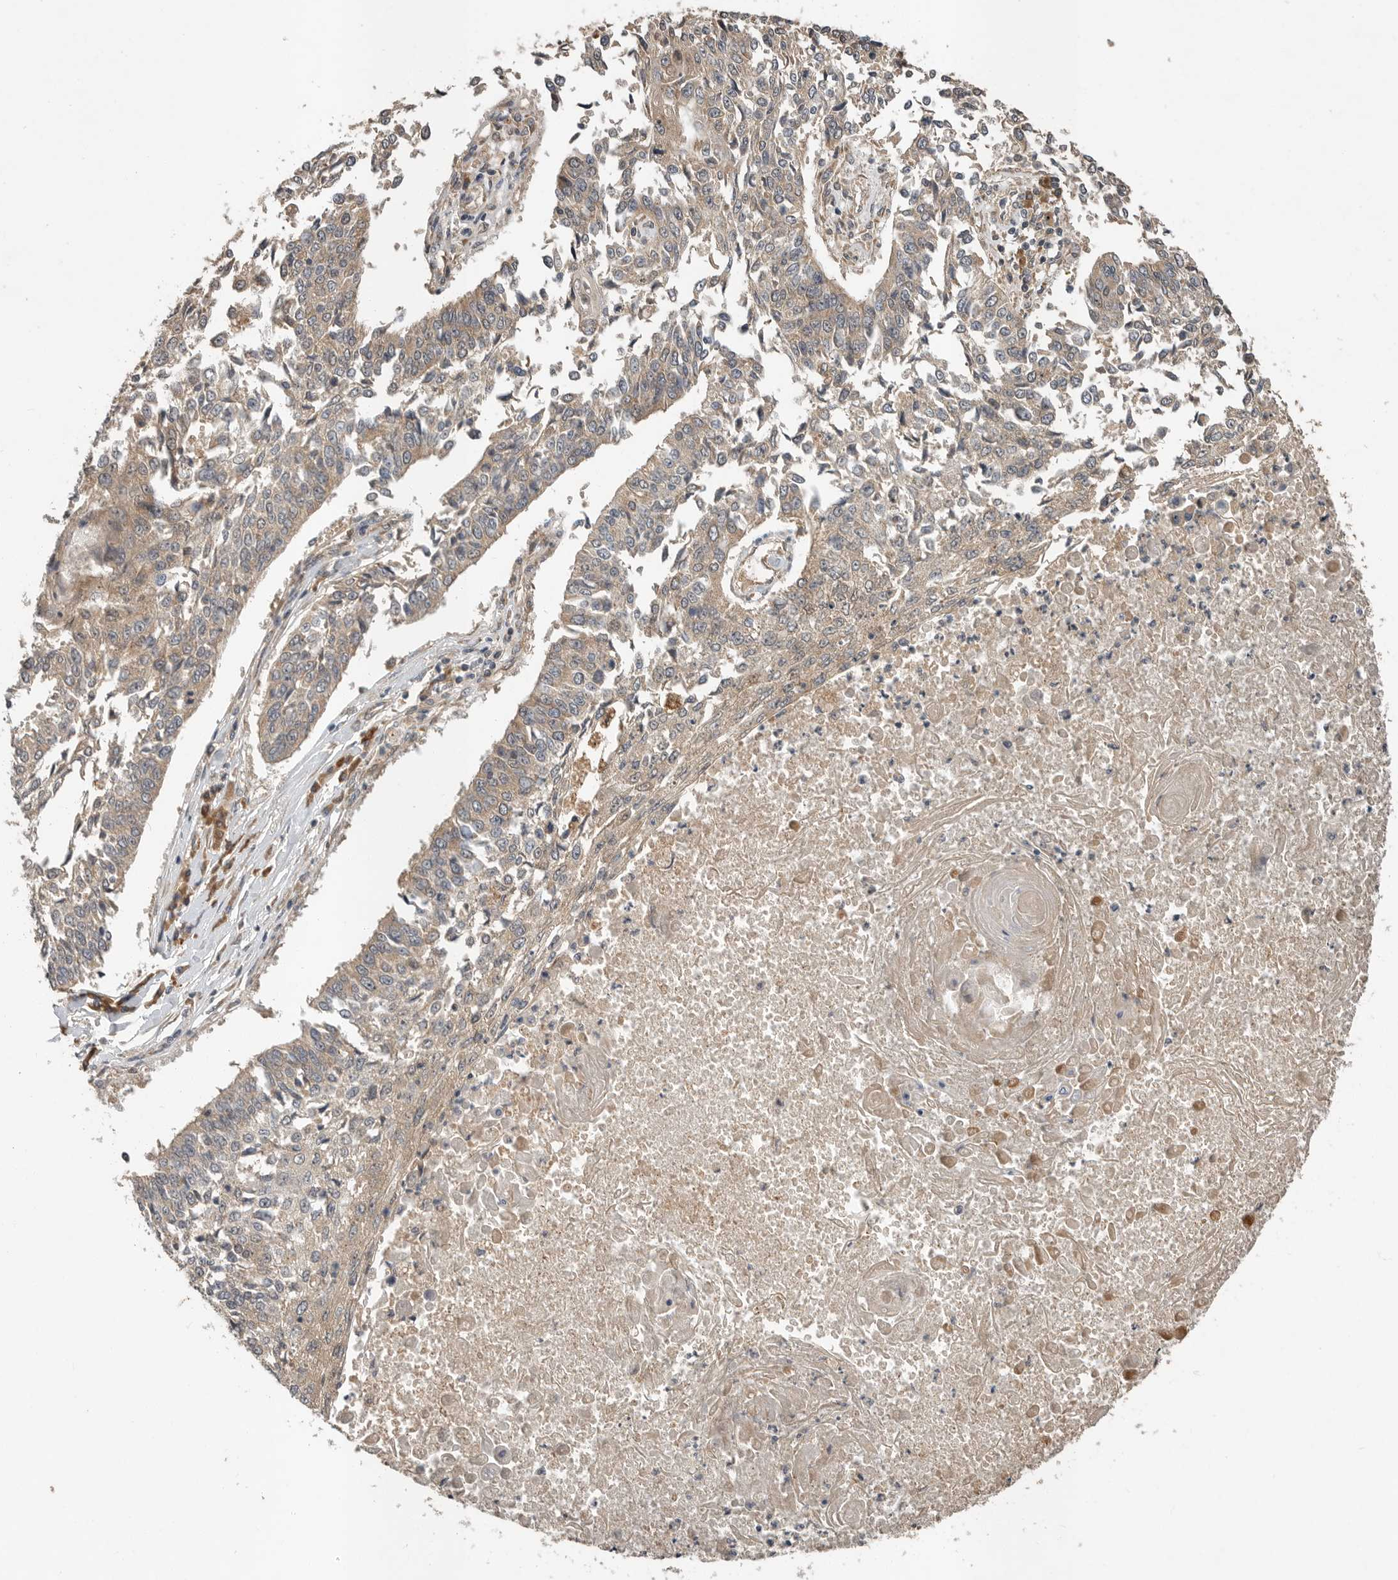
{"staining": {"intensity": "weak", "quantity": ">75%", "location": "cytoplasmic/membranous"}, "tissue": "lung cancer", "cell_type": "Tumor cells", "image_type": "cancer", "snomed": [{"axis": "morphology", "description": "Normal tissue, NOS"}, {"axis": "morphology", "description": "Squamous cell carcinoma, NOS"}, {"axis": "topography", "description": "Cartilage tissue"}, {"axis": "topography", "description": "Bronchus"}, {"axis": "topography", "description": "Lung"}, {"axis": "topography", "description": "Peripheral nerve tissue"}], "caption": "A high-resolution image shows IHC staining of lung squamous cell carcinoma, which reveals weak cytoplasmic/membranous staining in about >75% of tumor cells.", "gene": "OSBPL9", "patient": {"sex": "female", "age": 49}}